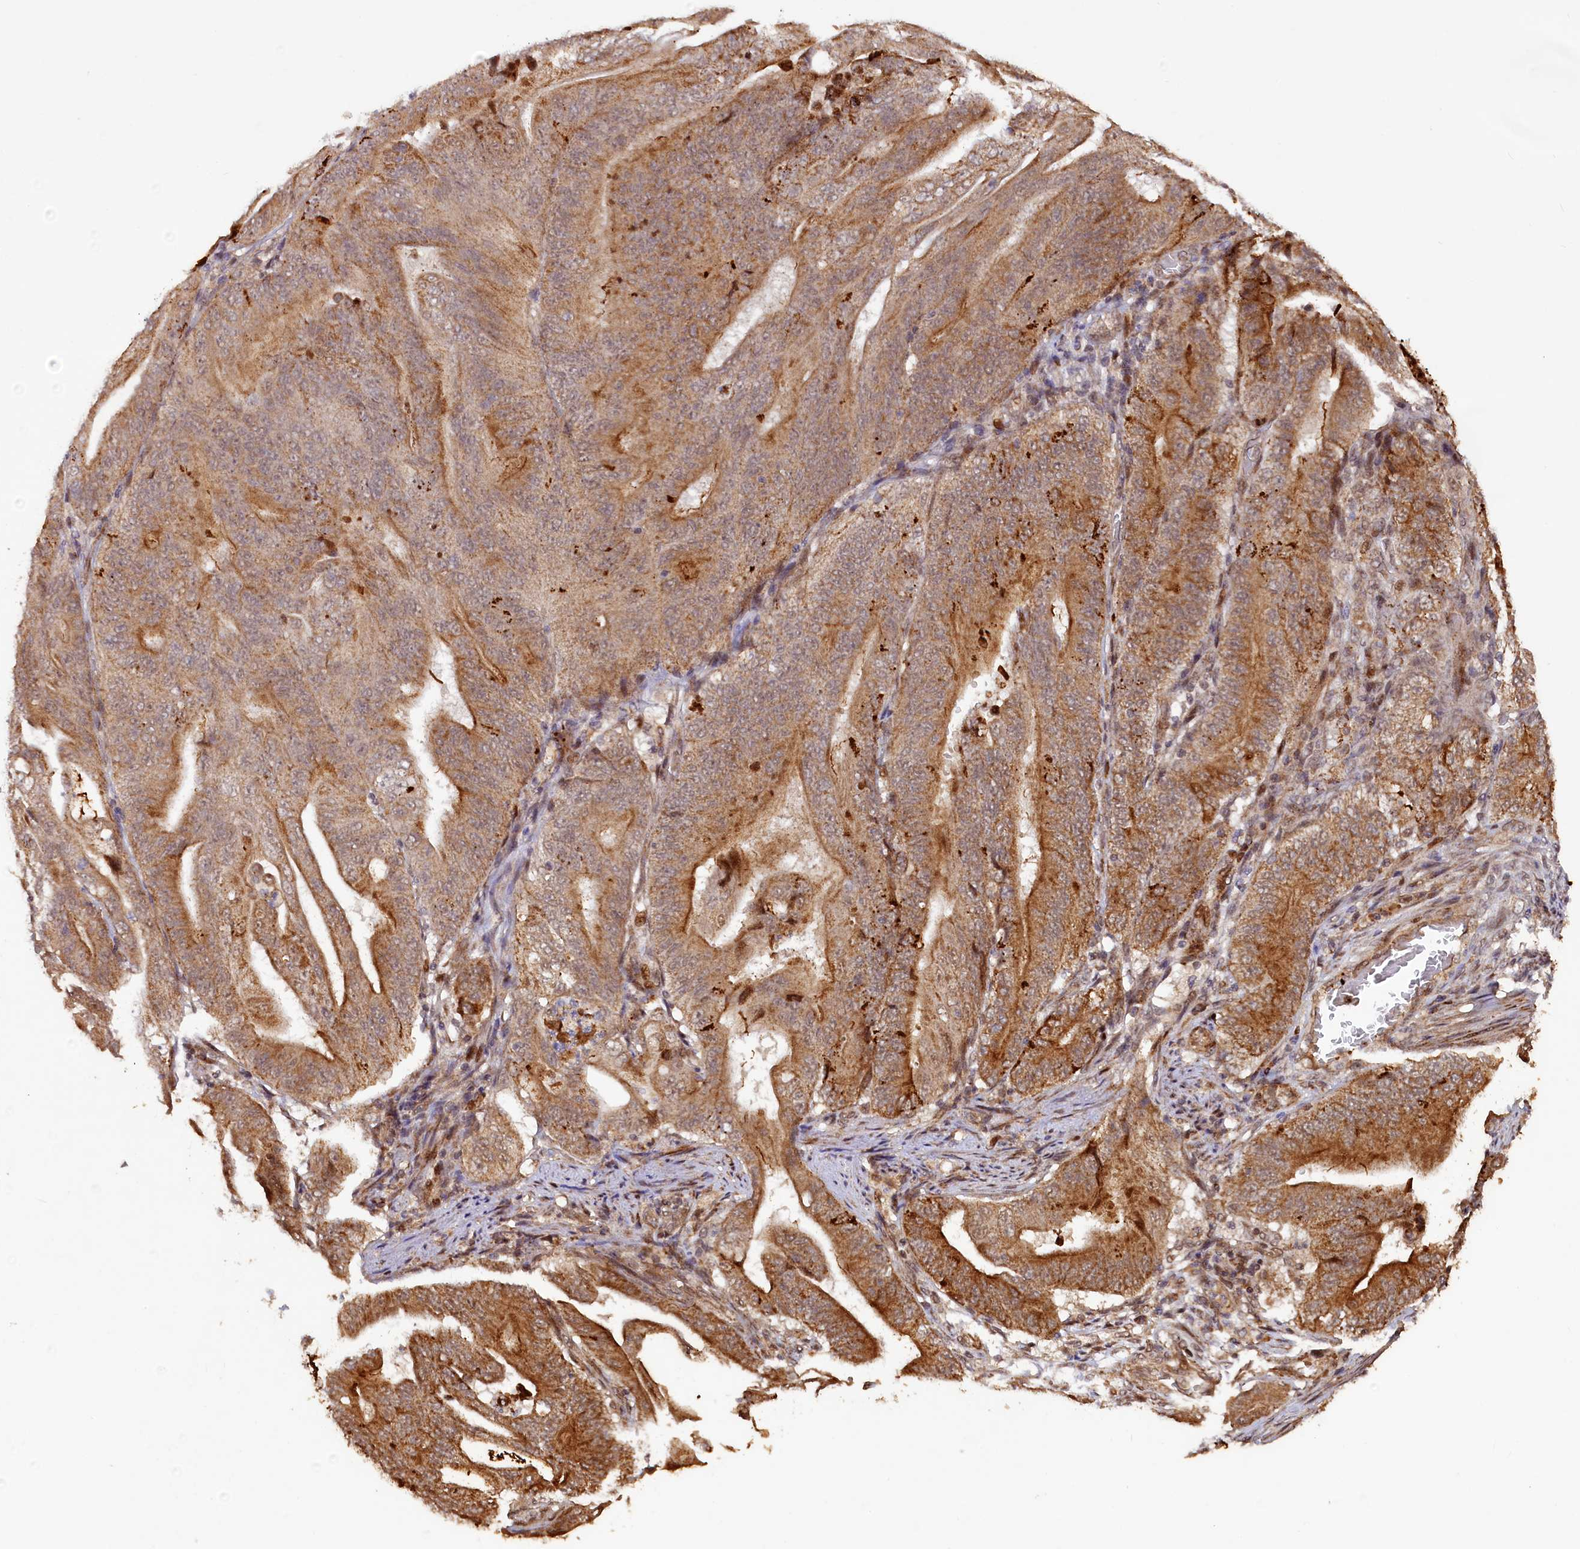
{"staining": {"intensity": "moderate", "quantity": ">75%", "location": "cytoplasmic/membranous"}, "tissue": "stomach cancer", "cell_type": "Tumor cells", "image_type": "cancer", "snomed": [{"axis": "morphology", "description": "Adenocarcinoma, NOS"}, {"axis": "topography", "description": "Stomach"}], "caption": "Protein analysis of stomach cancer tissue demonstrates moderate cytoplasmic/membranous staining in about >75% of tumor cells. (brown staining indicates protein expression, while blue staining denotes nuclei).", "gene": "SHPRH", "patient": {"sex": "female", "age": 73}}